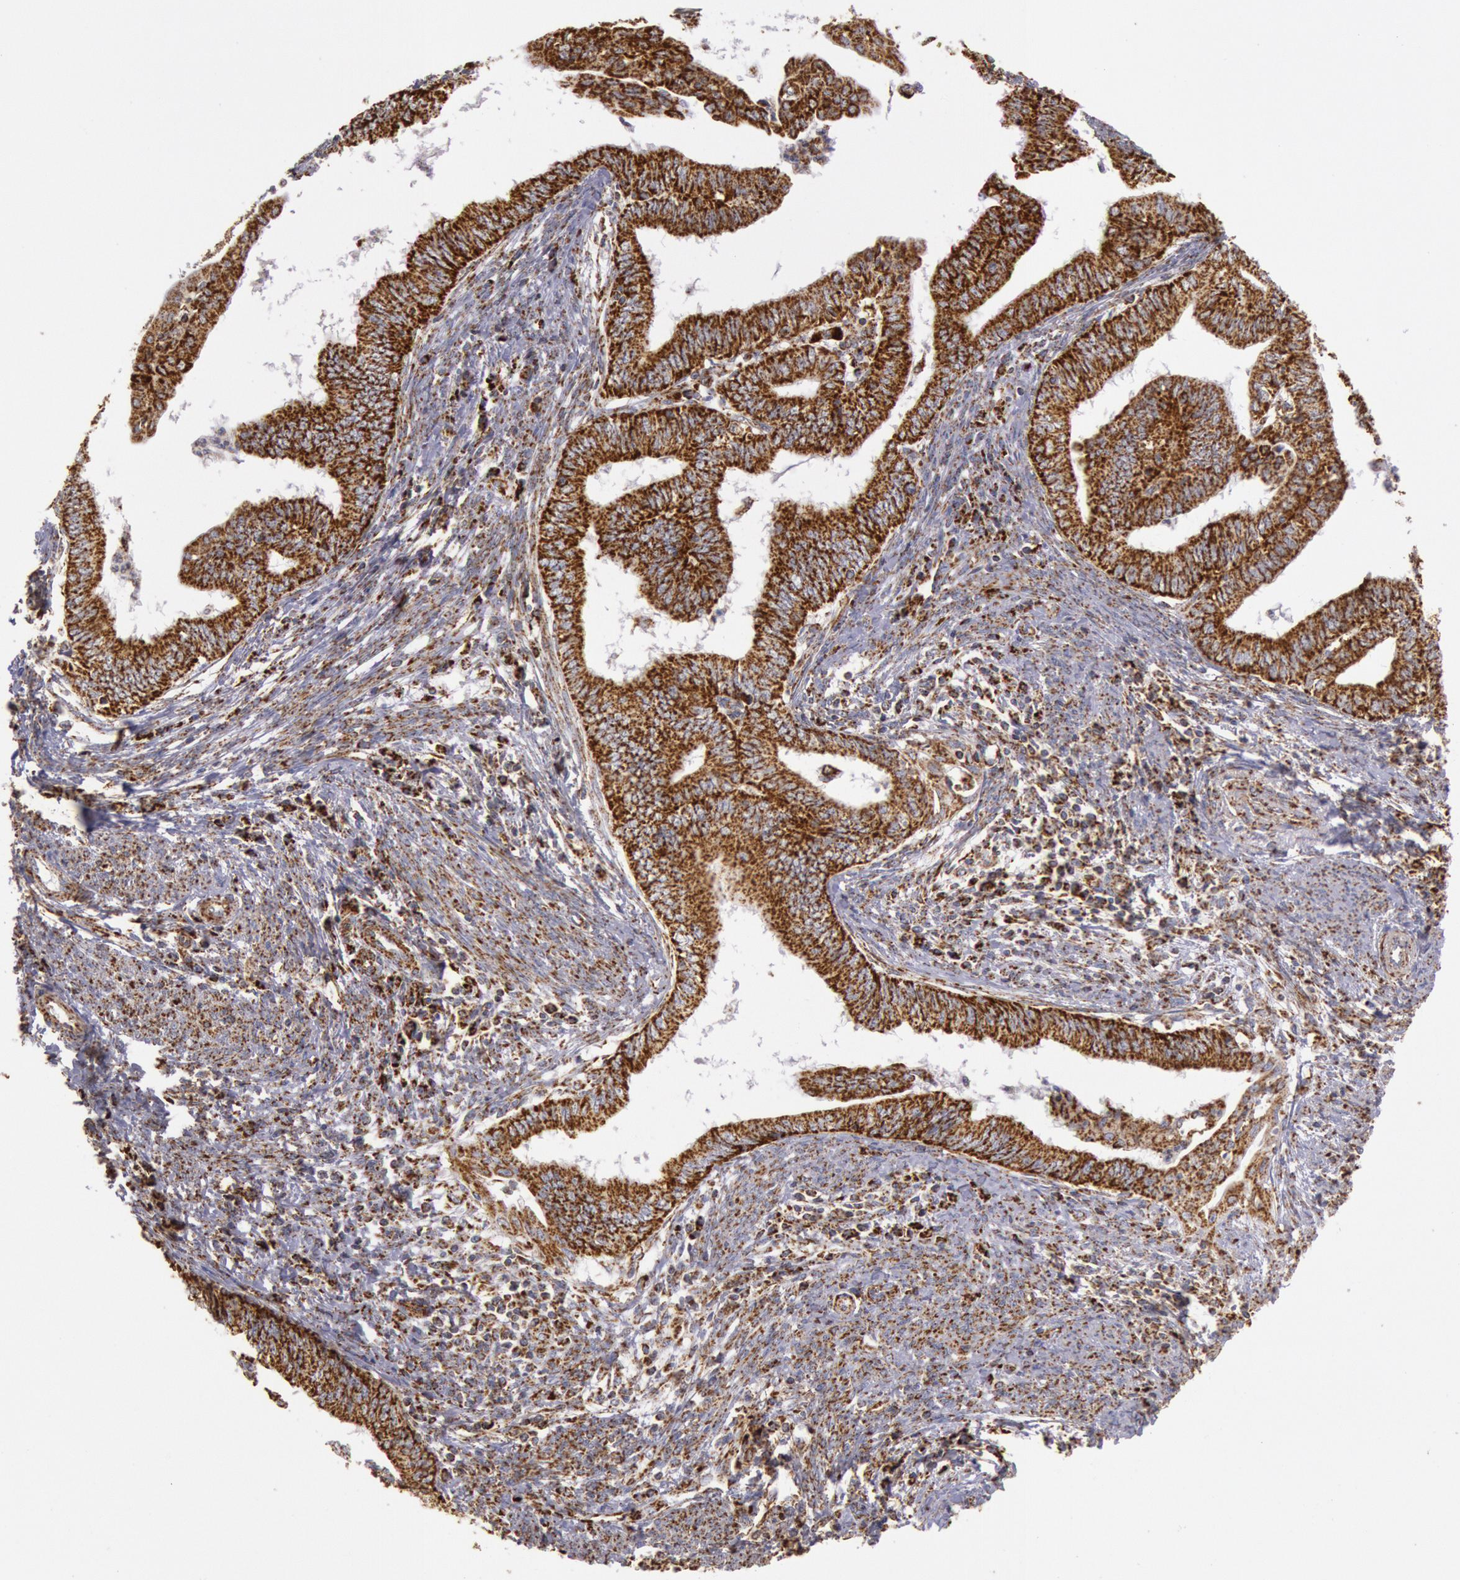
{"staining": {"intensity": "strong", "quantity": ">75%", "location": "cytoplasmic/membranous"}, "tissue": "endometrial cancer", "cell_type": "Tumor cells", "image_type": "cancer", "snomed": [{"axis": "morphology", "description": "Adenocarcinoma, NOS"}, {"axis": "topography", "description": "Endometrium"}], "caption": "Endometrial cancer stained with a brown dye reveals strong cytoplasmic/membranous positive positivity in approximately >75% of tumor cells.", "gene": "CYC1", "patient": {"sex": "female", "age": 66}}